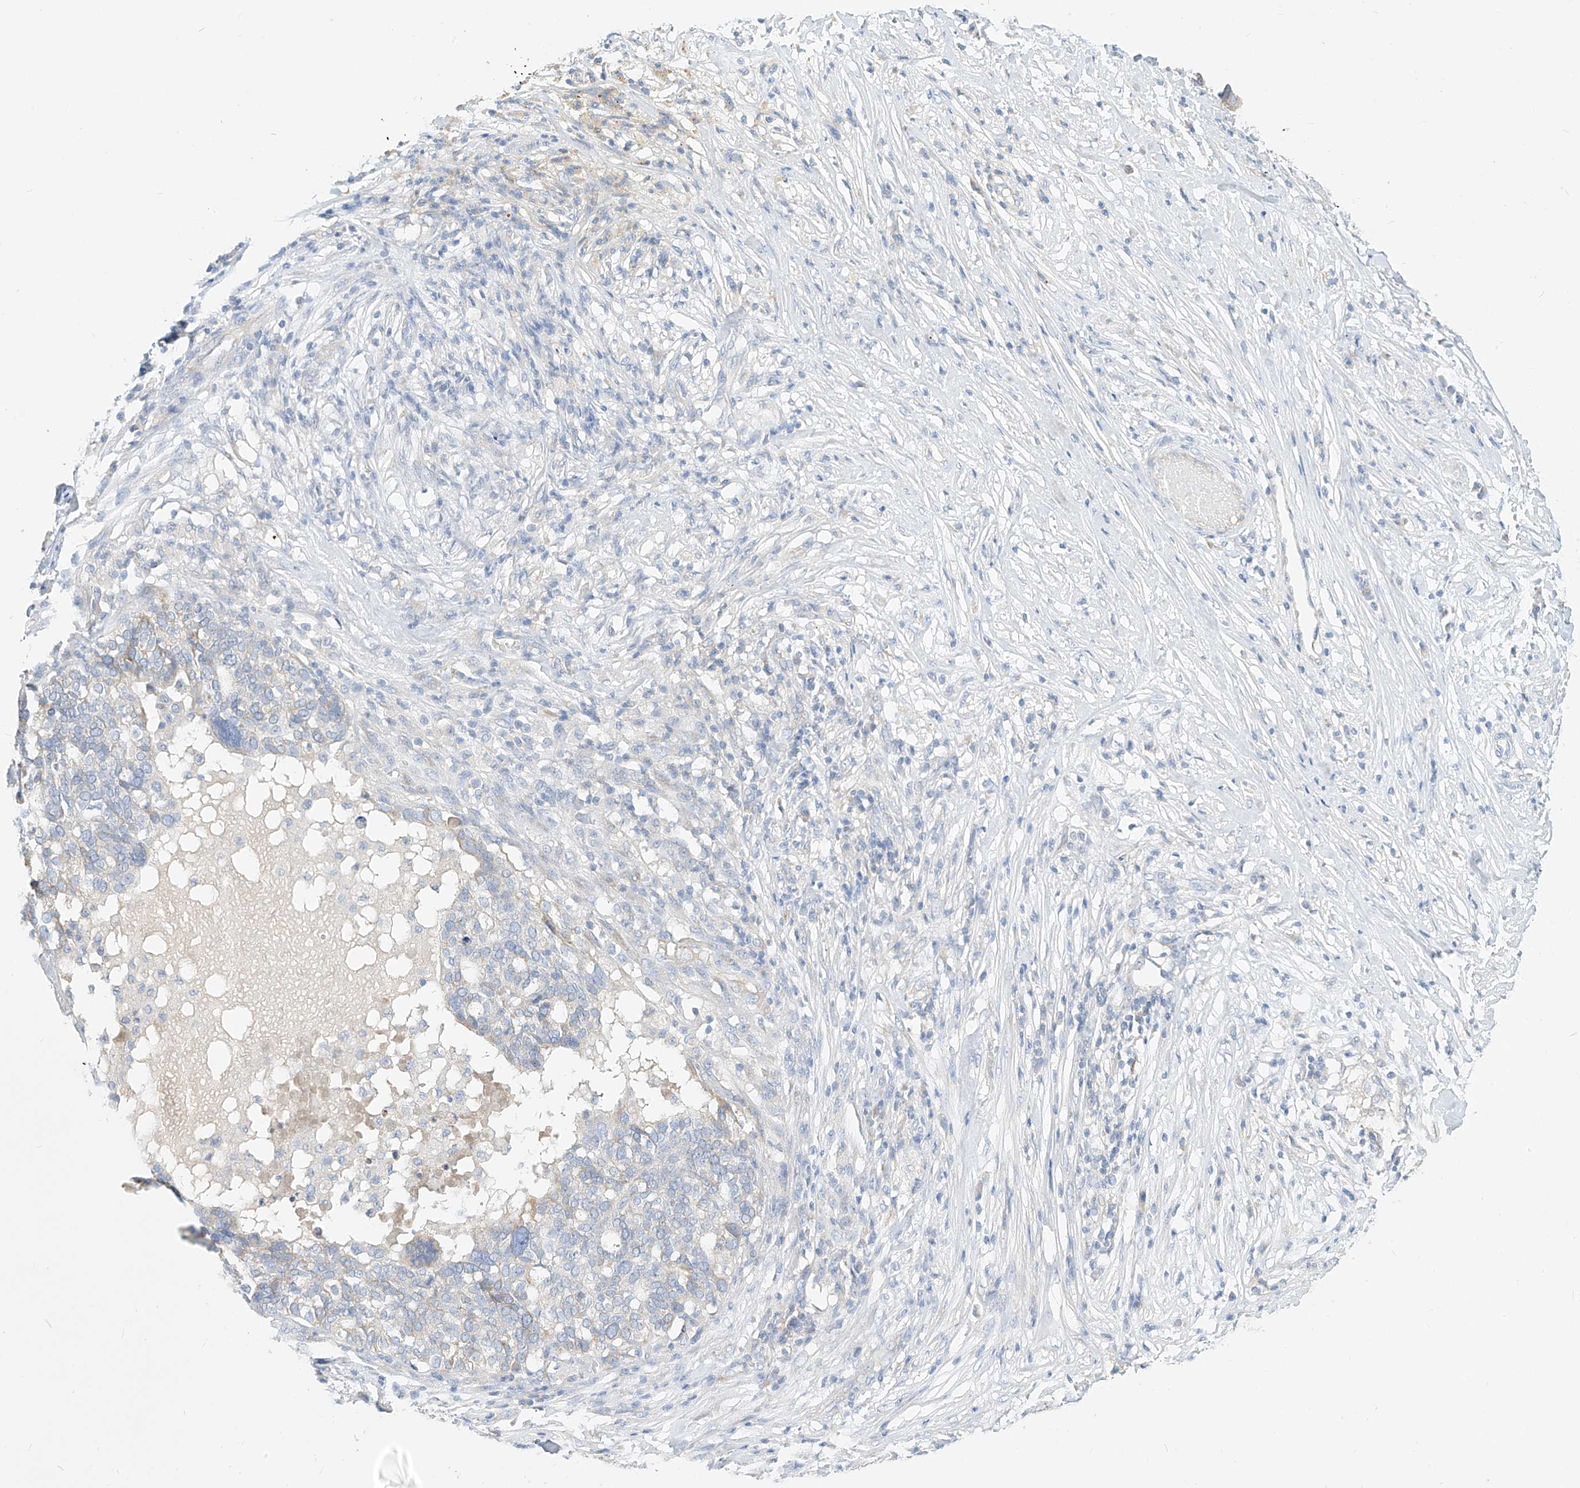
{"staining": {"intensity": "moderate", "quantity": "<25%", "location": "cytoplasmic/membranous"}, "tissue": "ovarian cancer", "cell_type": "Tumor cells", "image_type": "cancer", "snomed": [{"axis": "morphology", "description": "Cystadenocarcinoma, serous, NOS"}, {"axis": "topography", "description": "Ovary"}], "caption": "Protein staining displays moderate cytoplasmic/membranous expression in approximately <25% of tumor cells in ovarian cancer (serous cystadenocarcinoma). Using DAB (brown) and hematoxylin (blue) stains, captured at high magnification using brightfield microscopy.", "gene": "RASA2", "patient": {"sex": "female", "age": 59}}